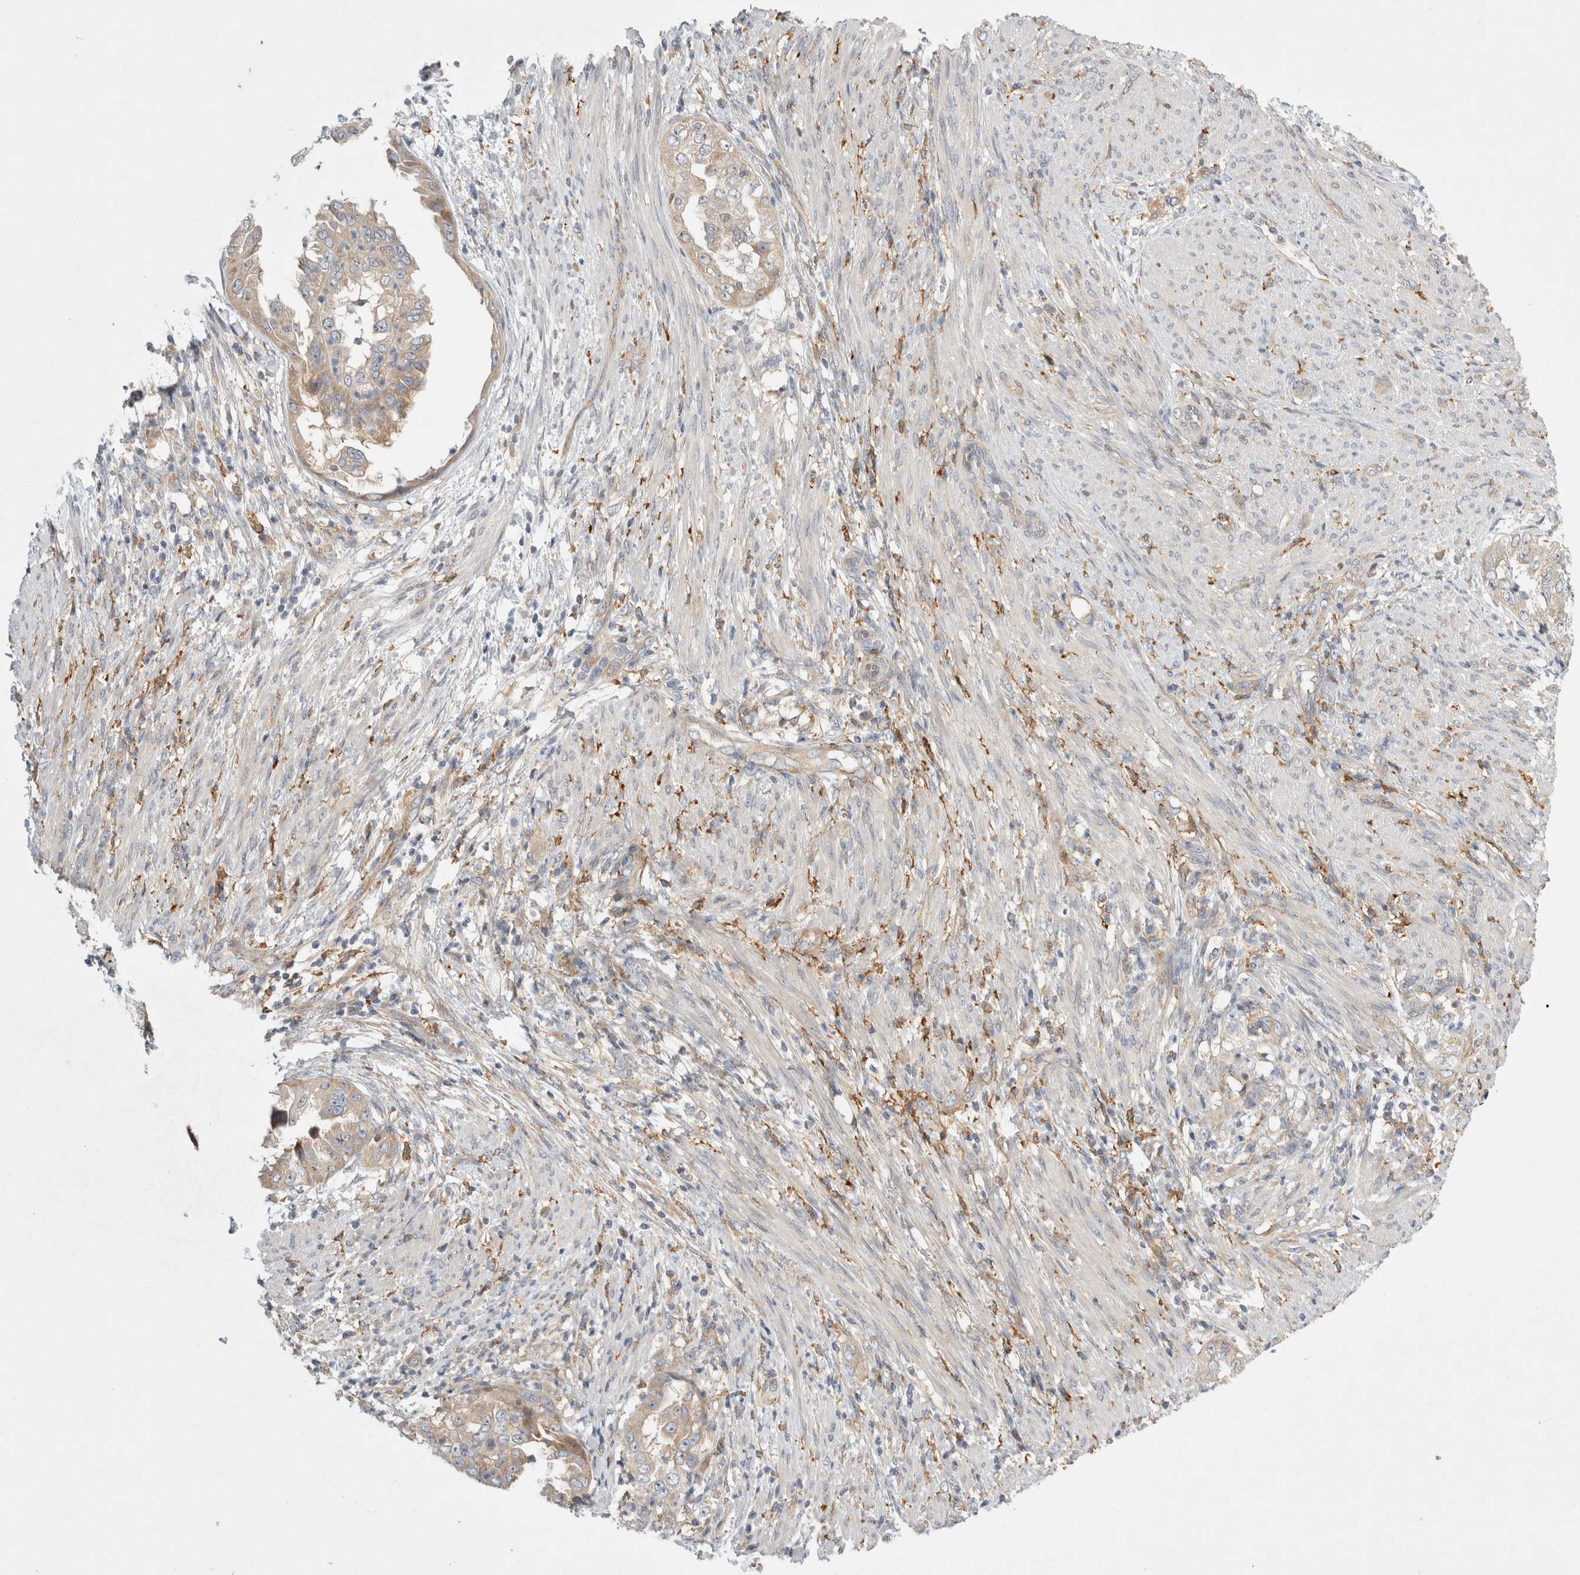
{"staining": {"intensity": "weak", "quantity": ">75%", "location": "cytoplasmic/membranous"}, "tissue": "endometrial cancer", "cell_type": "Tumor cells", "image_type": "cancer", "snomed": [{"axis": "morphology", "description": "Adenocarcinoma, NOS"}, {"axis": "topography", "description": "Endometrium"}], "caption": "This is a photomicrograph of immunohistochemistry staining of adenocarcinoma (endometrial), which shows weak staining in the cytoplasmic/membranous of tumor cells.", "gene": "CDCA7L", "patient": {"sex": "female", "age": 85}}